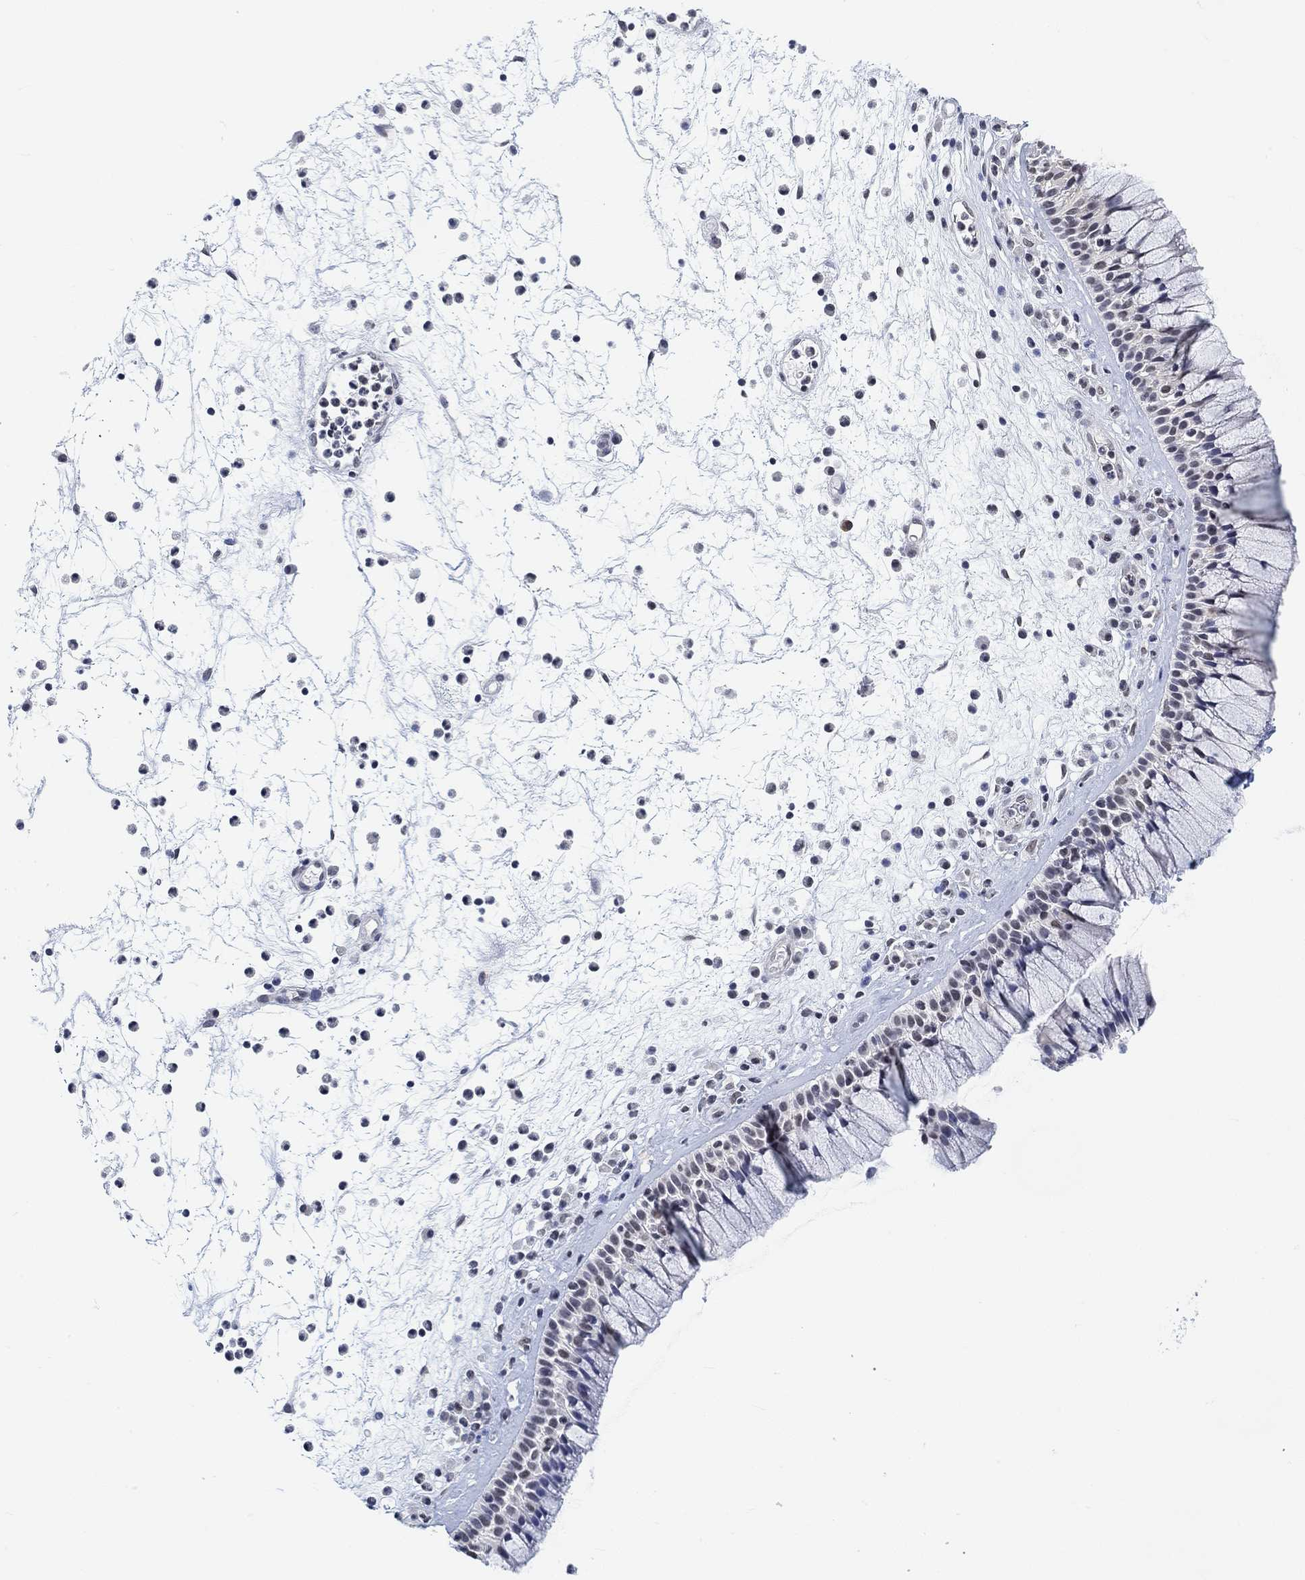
{"staining": {"intensity": "weak", "quantity": "<25%", "location": "nuclear"}, "tissue": "nasopharynx", "cell_type": "Respiratory epithelial cells", "image_type": "normal", "snomed": [{"axis": "morphology", "description": "Normal tissue, NOS"}, {"axis": "topography", "description": "Nasopharynx"}], "caption": "Nasopharynx stained for a protein using immunohistochemistry (IHC) demonstrates no staining respiratory epithelial cells.", "gene": "PURG", "patient": {"sex": "male", "age": 77}}